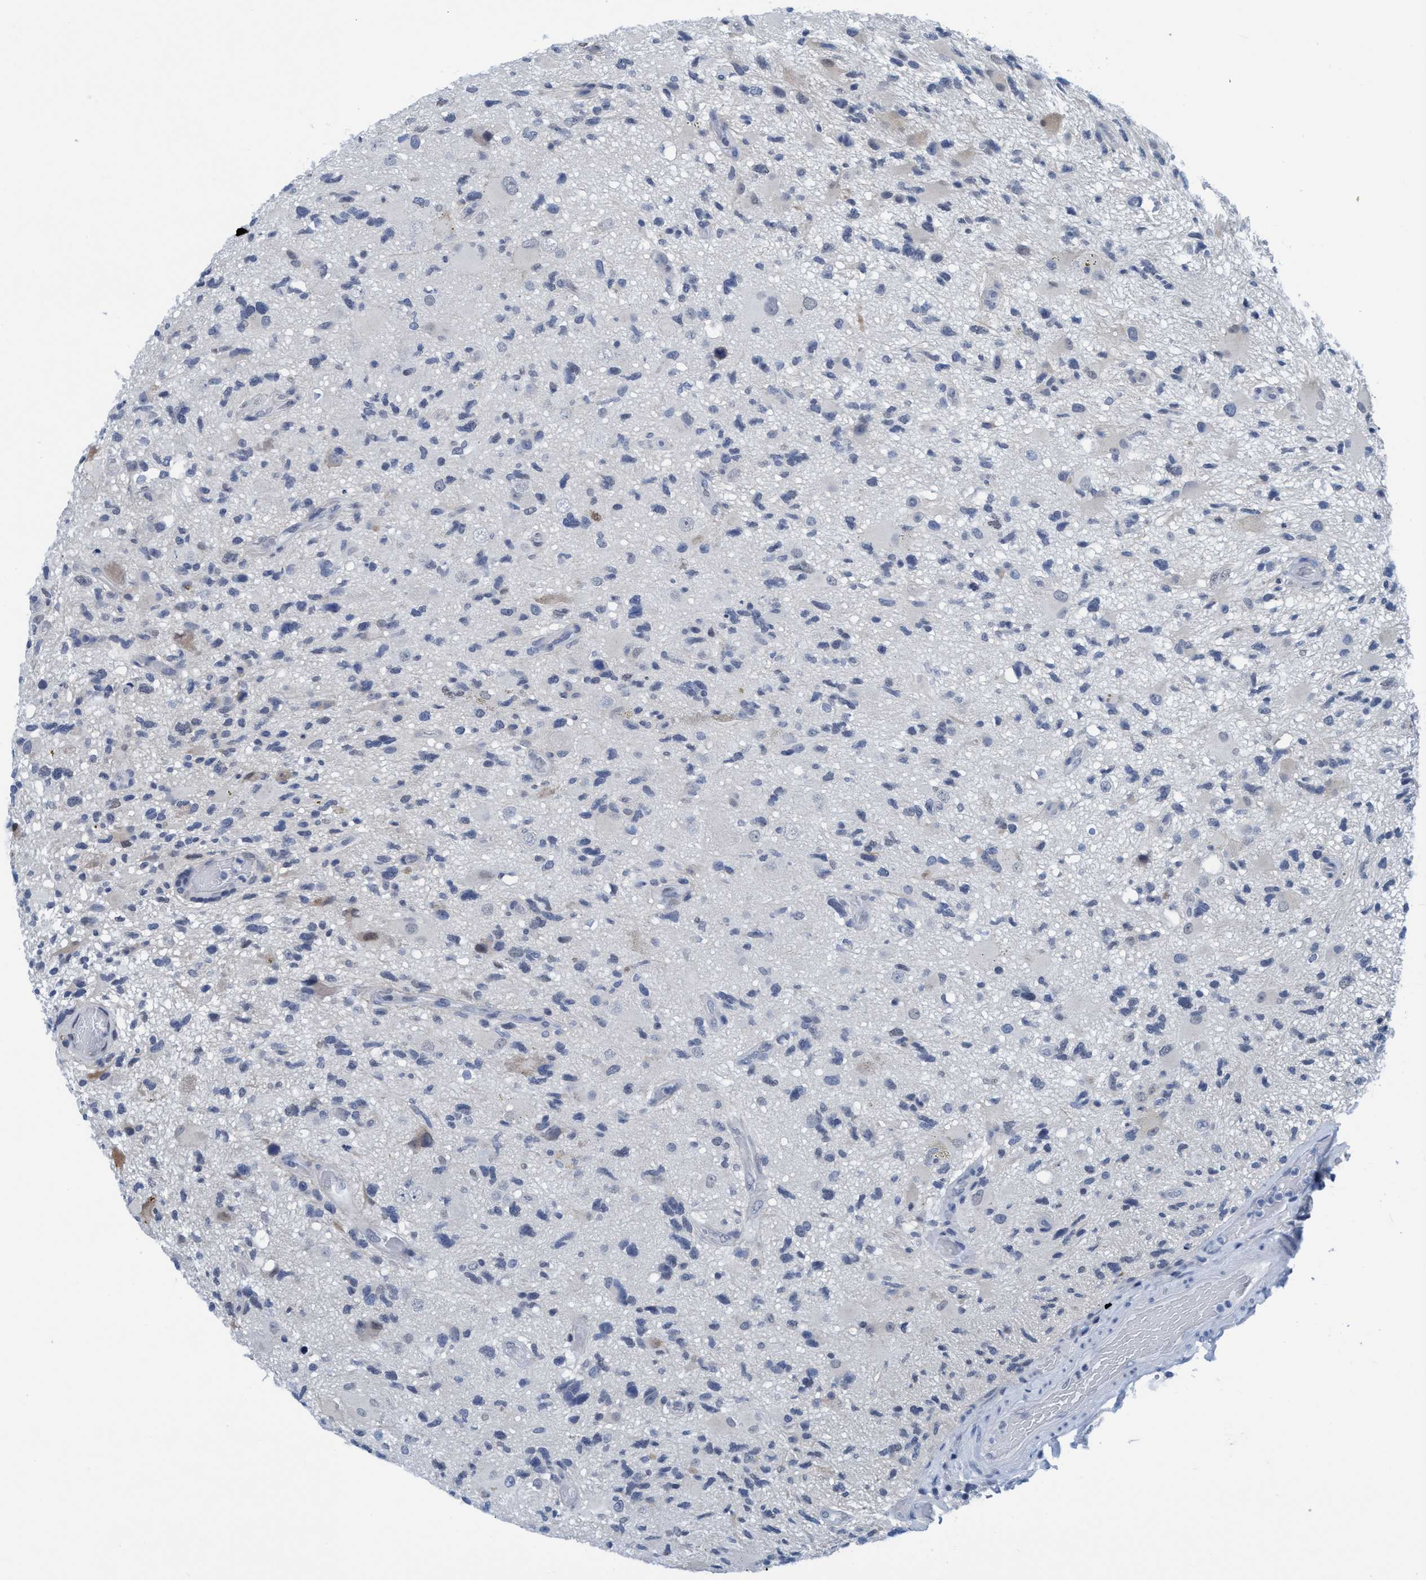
{"staining": {"intensity": "negative", "quantity": "none", "location": "none"}, "tissue": "glioma", "cell_type": "Tumor cells", "image_type": "cancer", "snomed": [{"axis": "morphology", "description": "Glioma, malignant, High grade"}, {"axis": "topography", "description": "Brain"}], "caption": "The image displays no significant positivity in tumor cells of glioma.", "gene": "DNAI1", "patient": {"sex": "male", "age": 33}}